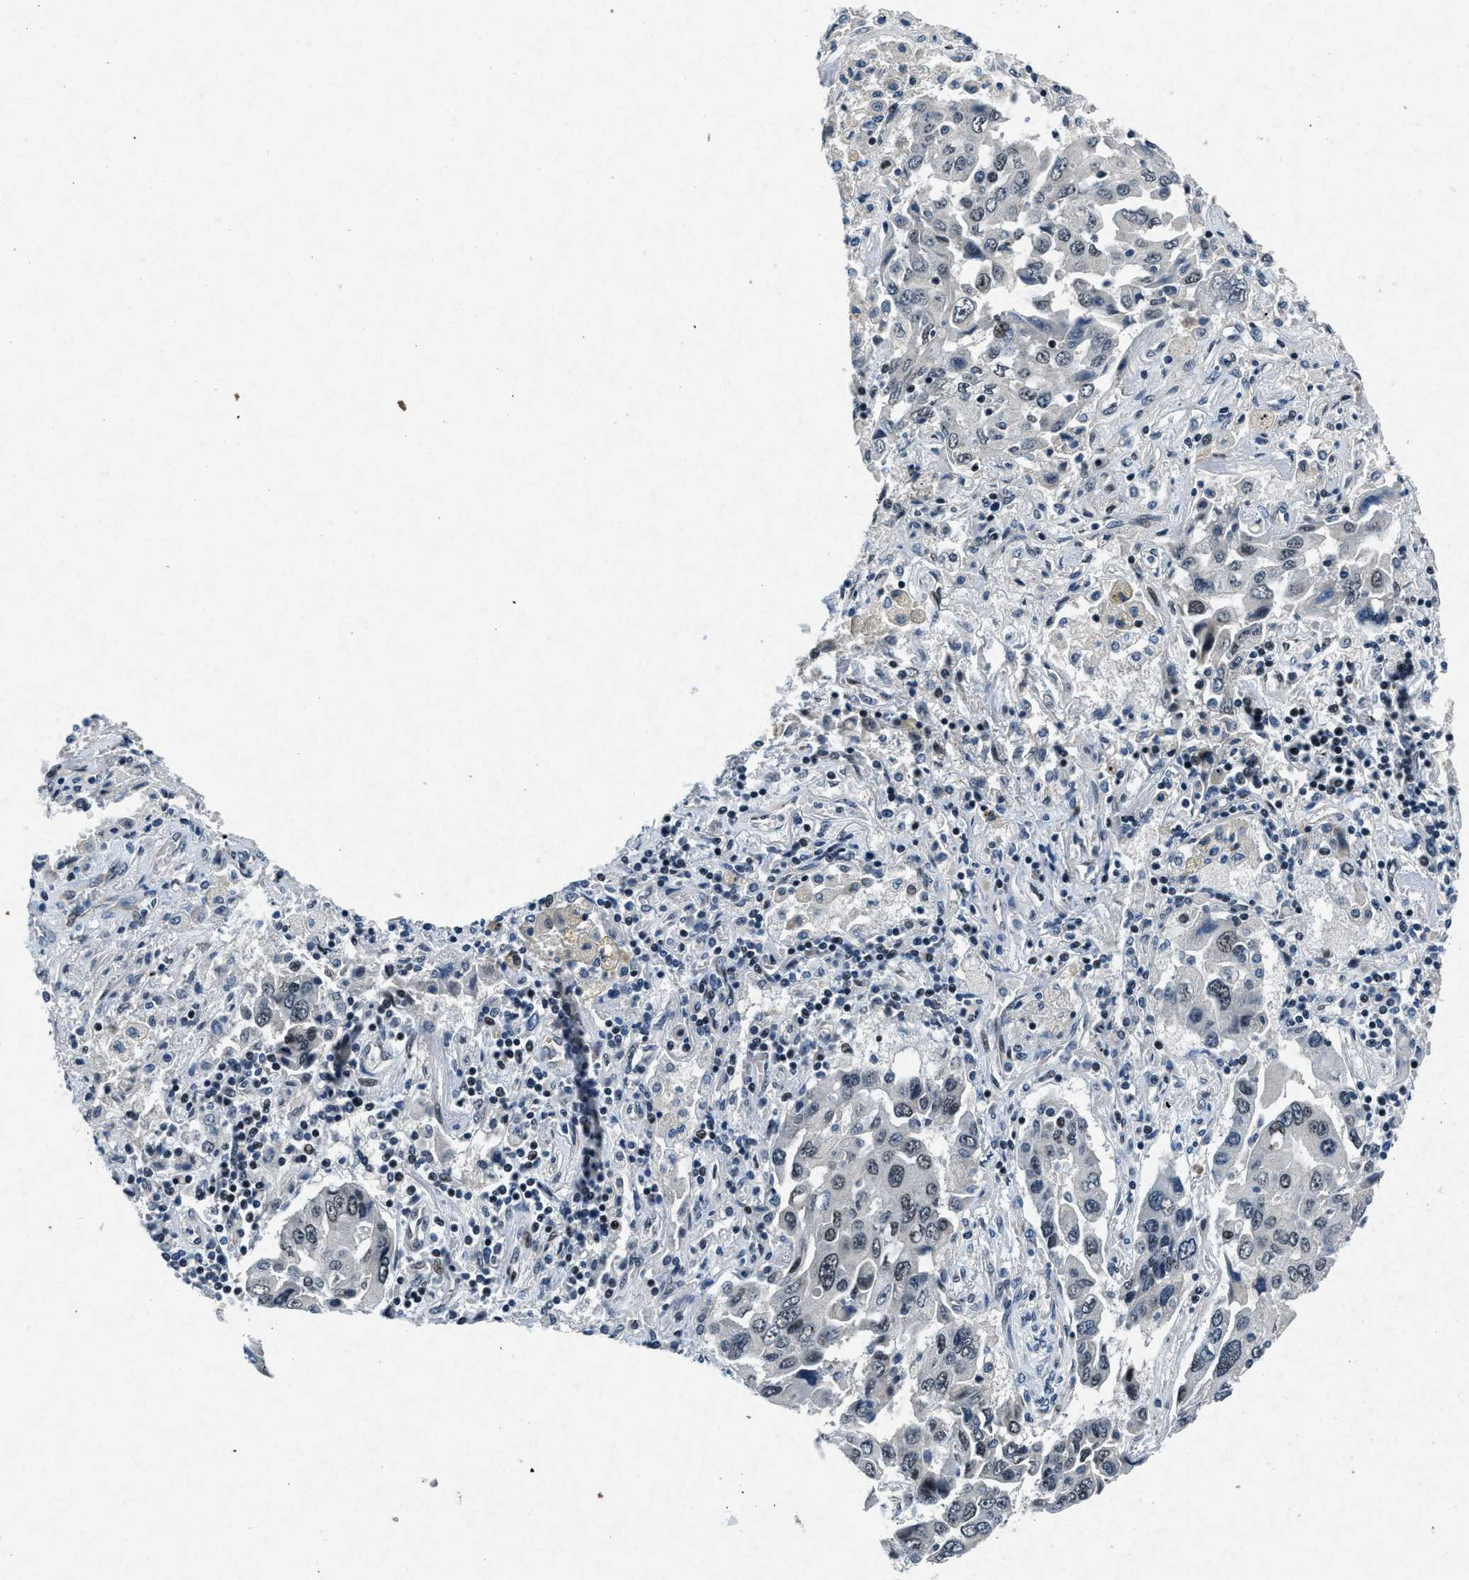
{"staining": {"intensity": "weak", "quantity": "<25%", "location": "nuclear"}, "tissue": "lung cancer", "cell_type": "Tumor cells", "image_type": "cancer", "snomed": [{"axis": "morphology", "description": "Adenocarcinoma, NOS"}, {"axis": "topography", "description": "Lung"}], "caption": "Histopathology image shows no protein staining in tumor cells of lung cancer tissue.", "gene": "PHLDA1", "patient": {"sex": "female", "age": 65}}